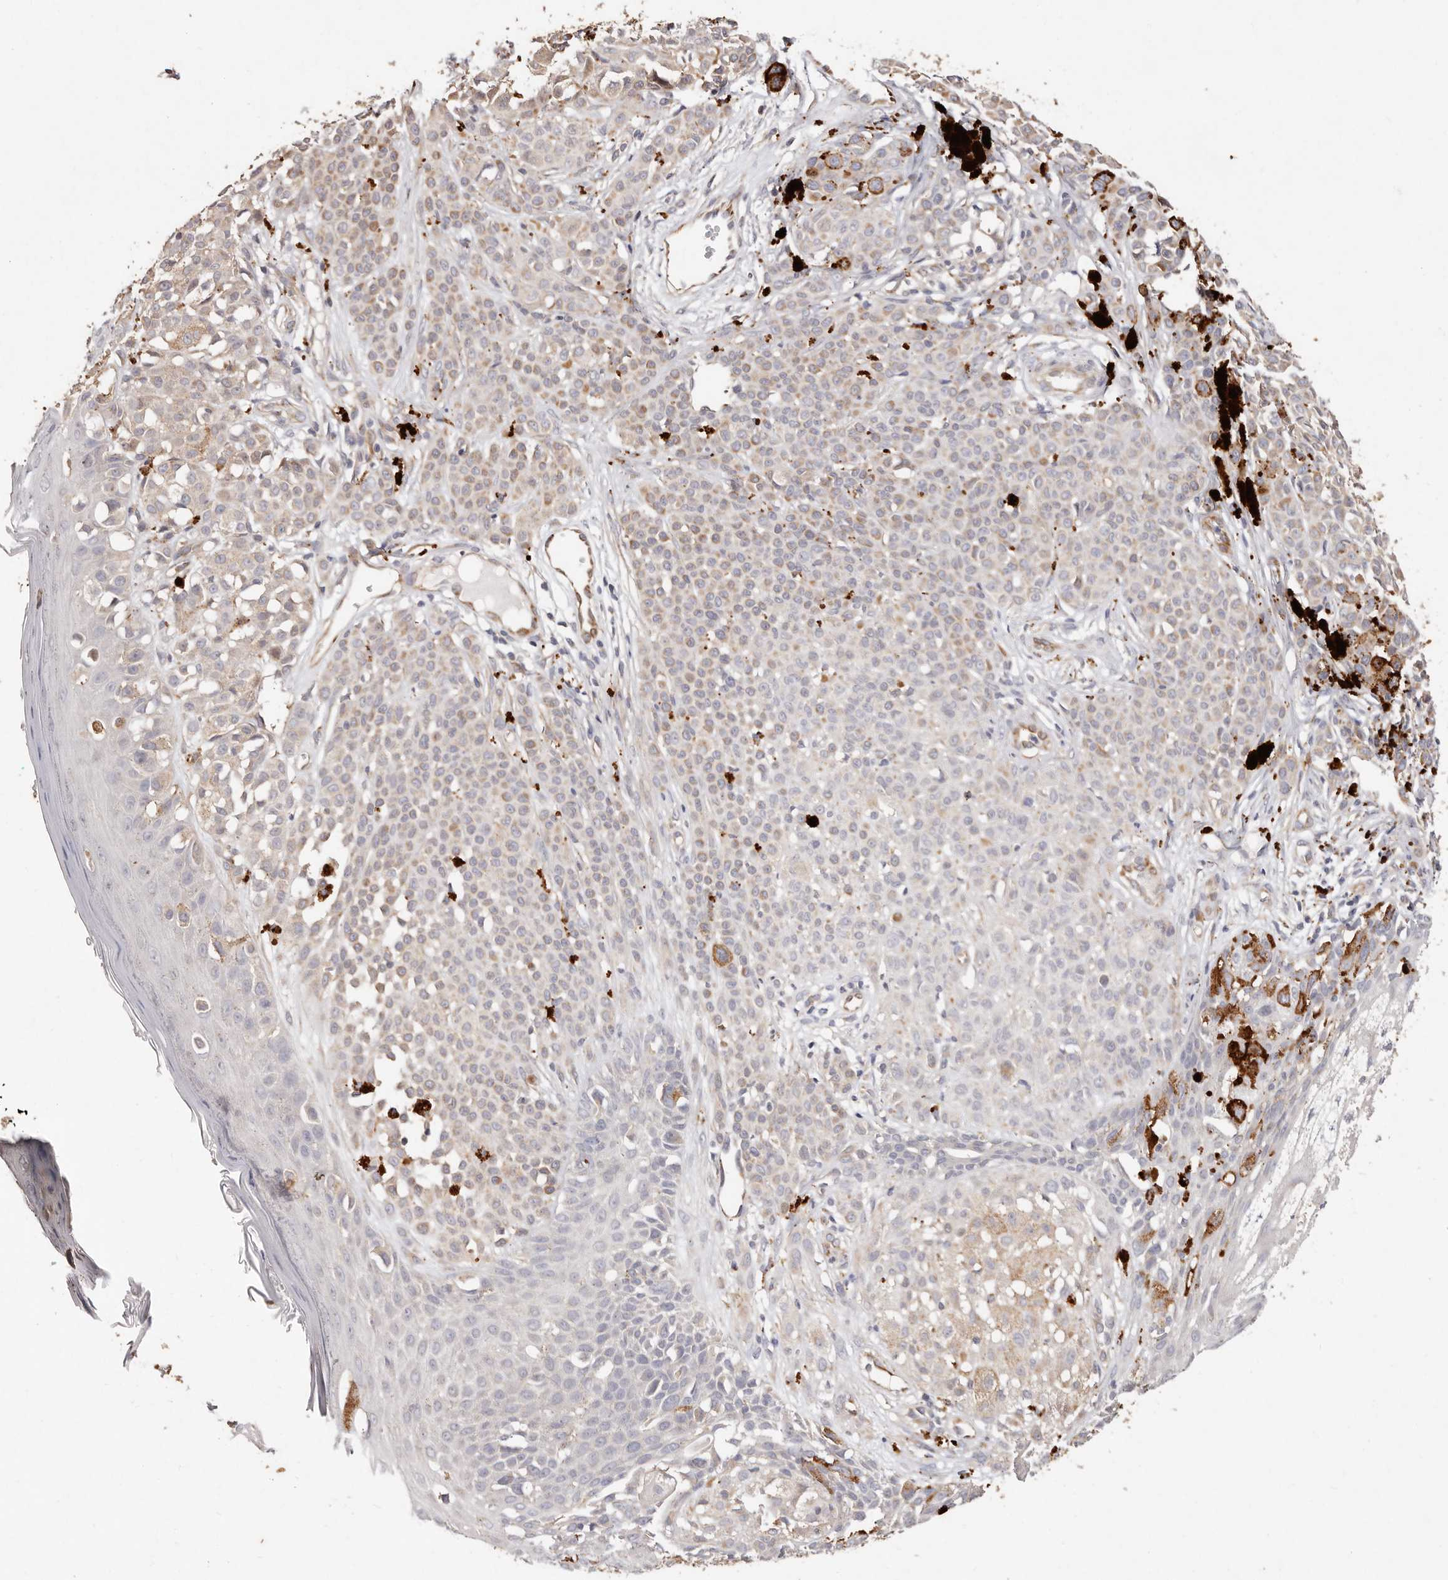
{"staining": {"intensity": "weak", "quantity": "<25%", "location": "cytoplasmic/membranous"}, "tissue": "melanoma", "cell_type": "Tumor cells", "image_type": "cancer", "snomed": [{"axis": "morphology", "description": "Malignant melanoma, NOS"}, {"axis": "topography", "description": "Skin of leg"}], "caption": "This is an immunohistochemistry (IHC) photomicrograph of human melanoma. There is no staining in tumor cells.", "gene": "THBS3", "patient": {"sex": "female", "age": 72}}